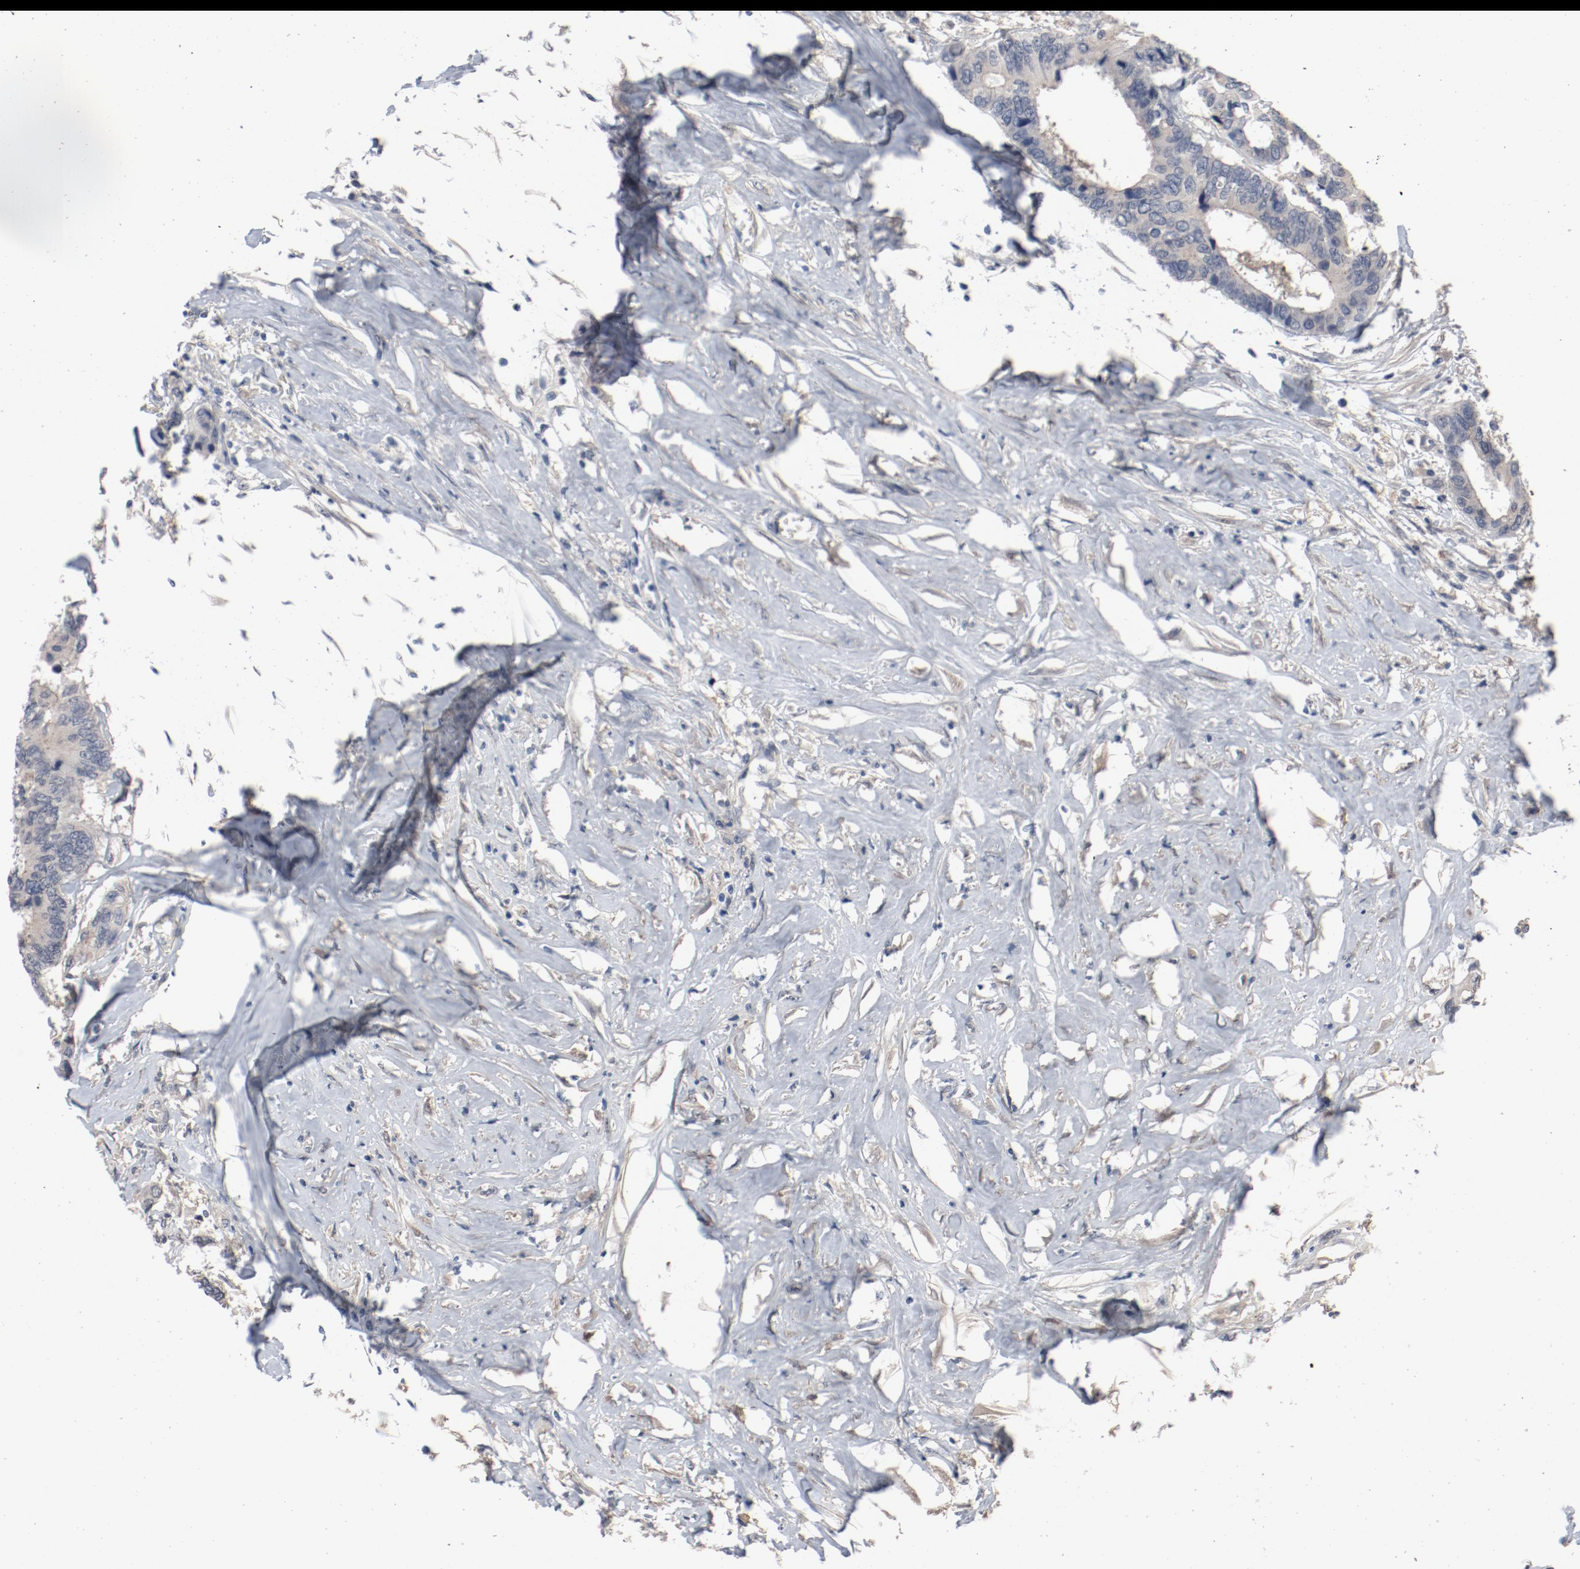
{"staining": {"intensity": "weak", "quantity": ">75%", "location": "cytoplasmic/membranous"}, "tissue": "colorectal cancer", "cell_type": "Tumor cells", "image_type": "cancer", "snomed": [{"axis": "morphology", "description": "Adenocarcinoma, NOS"}, {"axis": "topography", "description": "Rectum"}], "caption": "Colorectal cancer (adenocarcinoma) tissue exhibits weak cytoplasmic/membranous staining in approximately >75% of tumor cells The staining was performed using DAB (3,3'-diaminobenzidine), with brown indicating positive protein expression. Nuclei are stained blue with hematoxylin.", "gene": "DNAL4", "patient": {"sex": "male", "age": 55}}